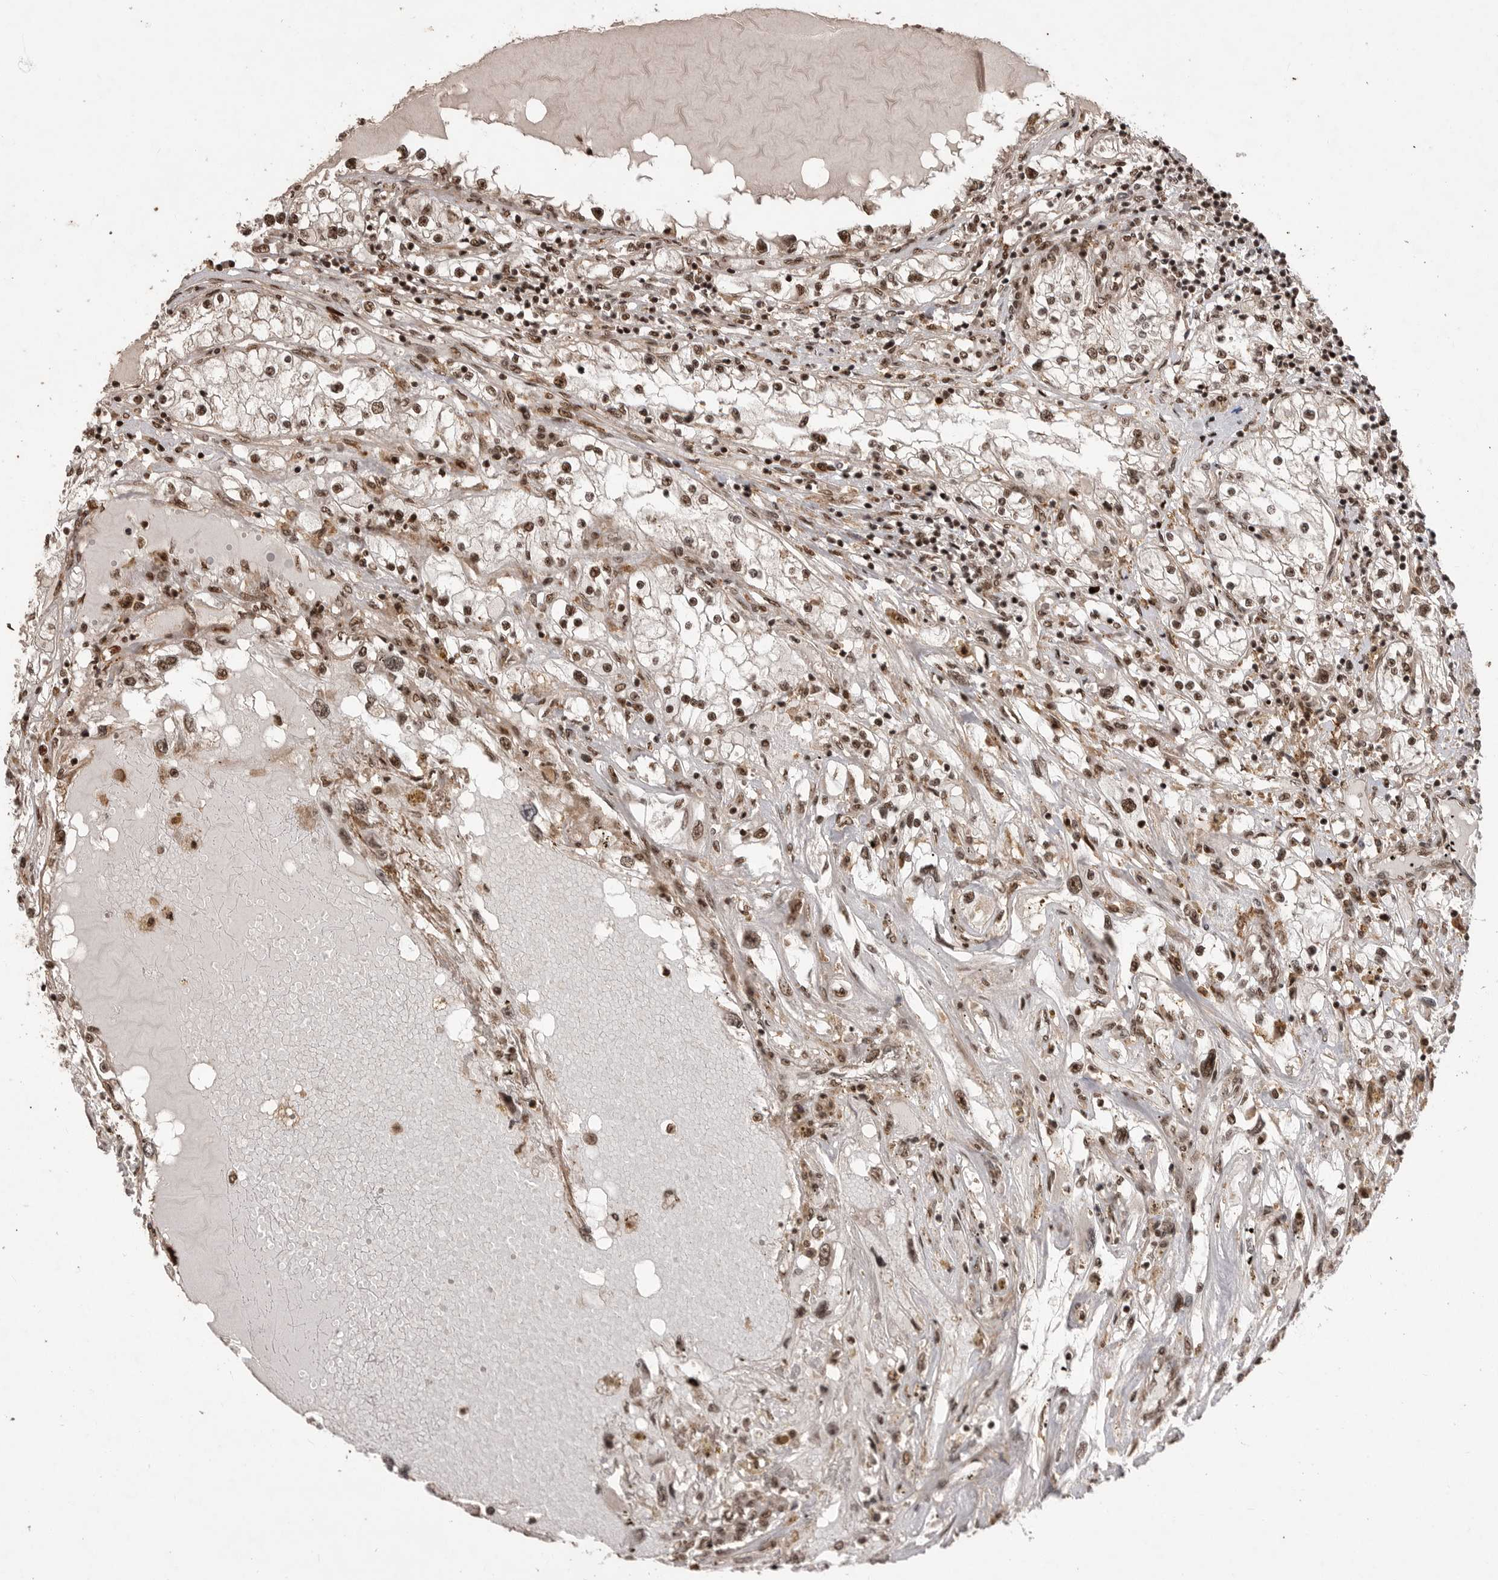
{"staining": {"intensity": "moderate", "quantity": "25%-75%", "location": "nuclear"}, "tissue": "renal cancer", "cell_type": "Tumor cells", "image_type": "cancer", "snomed": [{"axis": "morphology", "description": "Adenocarcinoma, NOS"}, {"axis": "topography", "description": "Kidney"}], "caption": "Immunohistochemical staining of human renal cancer shows moderate nuclear protein staining in approximately 25%-75% of tumor cells.", "gene": "PPP1R8", "patient": {"sex": "male", "age": 68}}